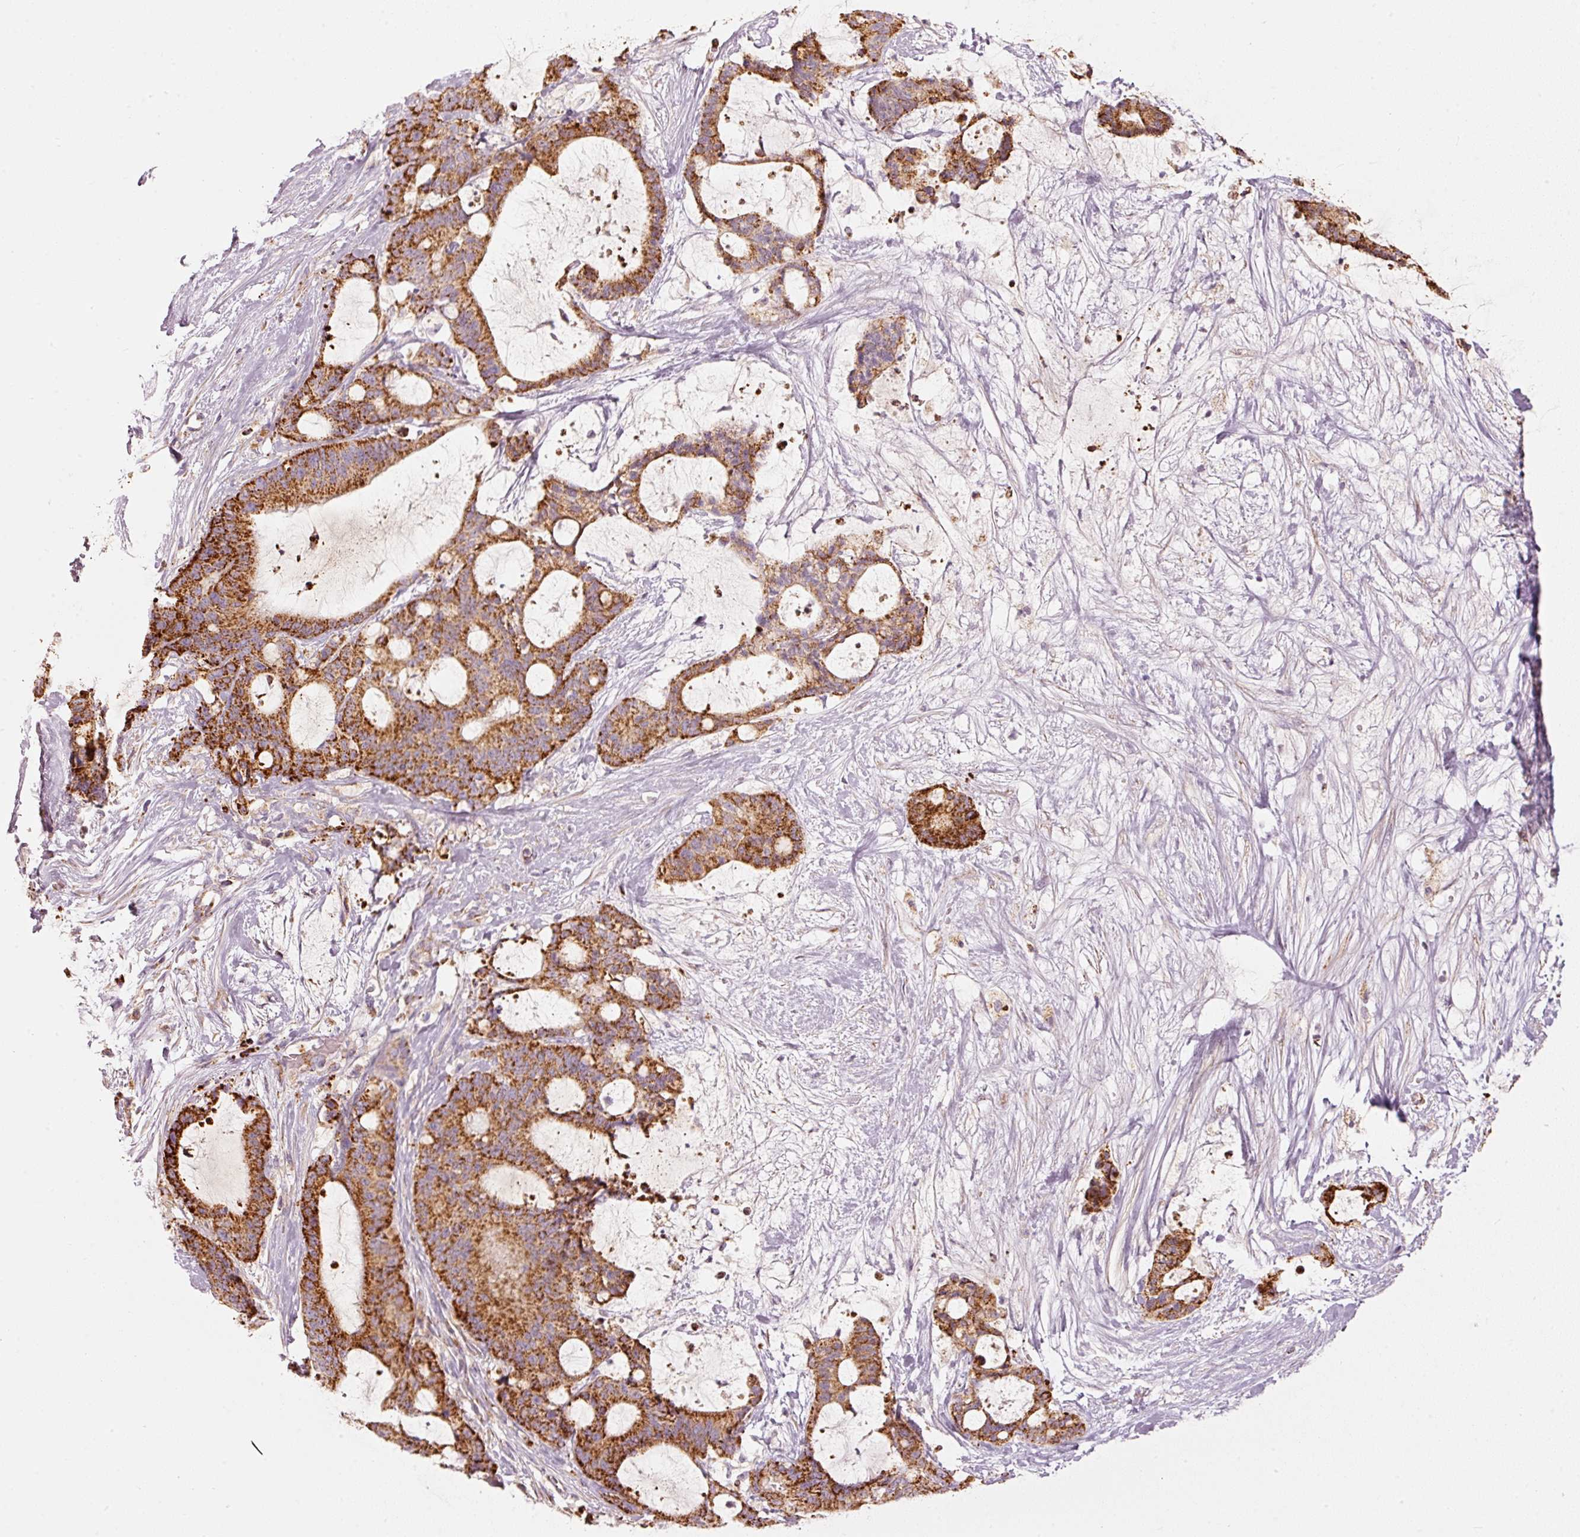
{"staining": {"intensity": "strong", "quantity": ">75%", "location": "cytoplasmic/membranous"}, "tissue": "liver cancer", "cell_type": "Tumor cells", "image_type": "cancer", "snomed": [{"axis": "morphology", "description": "Normal tissue, NOS"}, {"axis": "morphology", "description": "Cholangiocarcinoma"}, {"axis": "topography", "description": "Liver"}, {"axis": "topography", "description": "Peripheral nerve tissue"}], "caption": "Approximately >75% of tumor cells in human liver cholangiocarcinoma reveal strong cytoplasmic/membranous protein expression as visualized by brown immunohistochemical staining.", "gene": "C17orf98", "patient": {"sex": "female", "age": 73}}